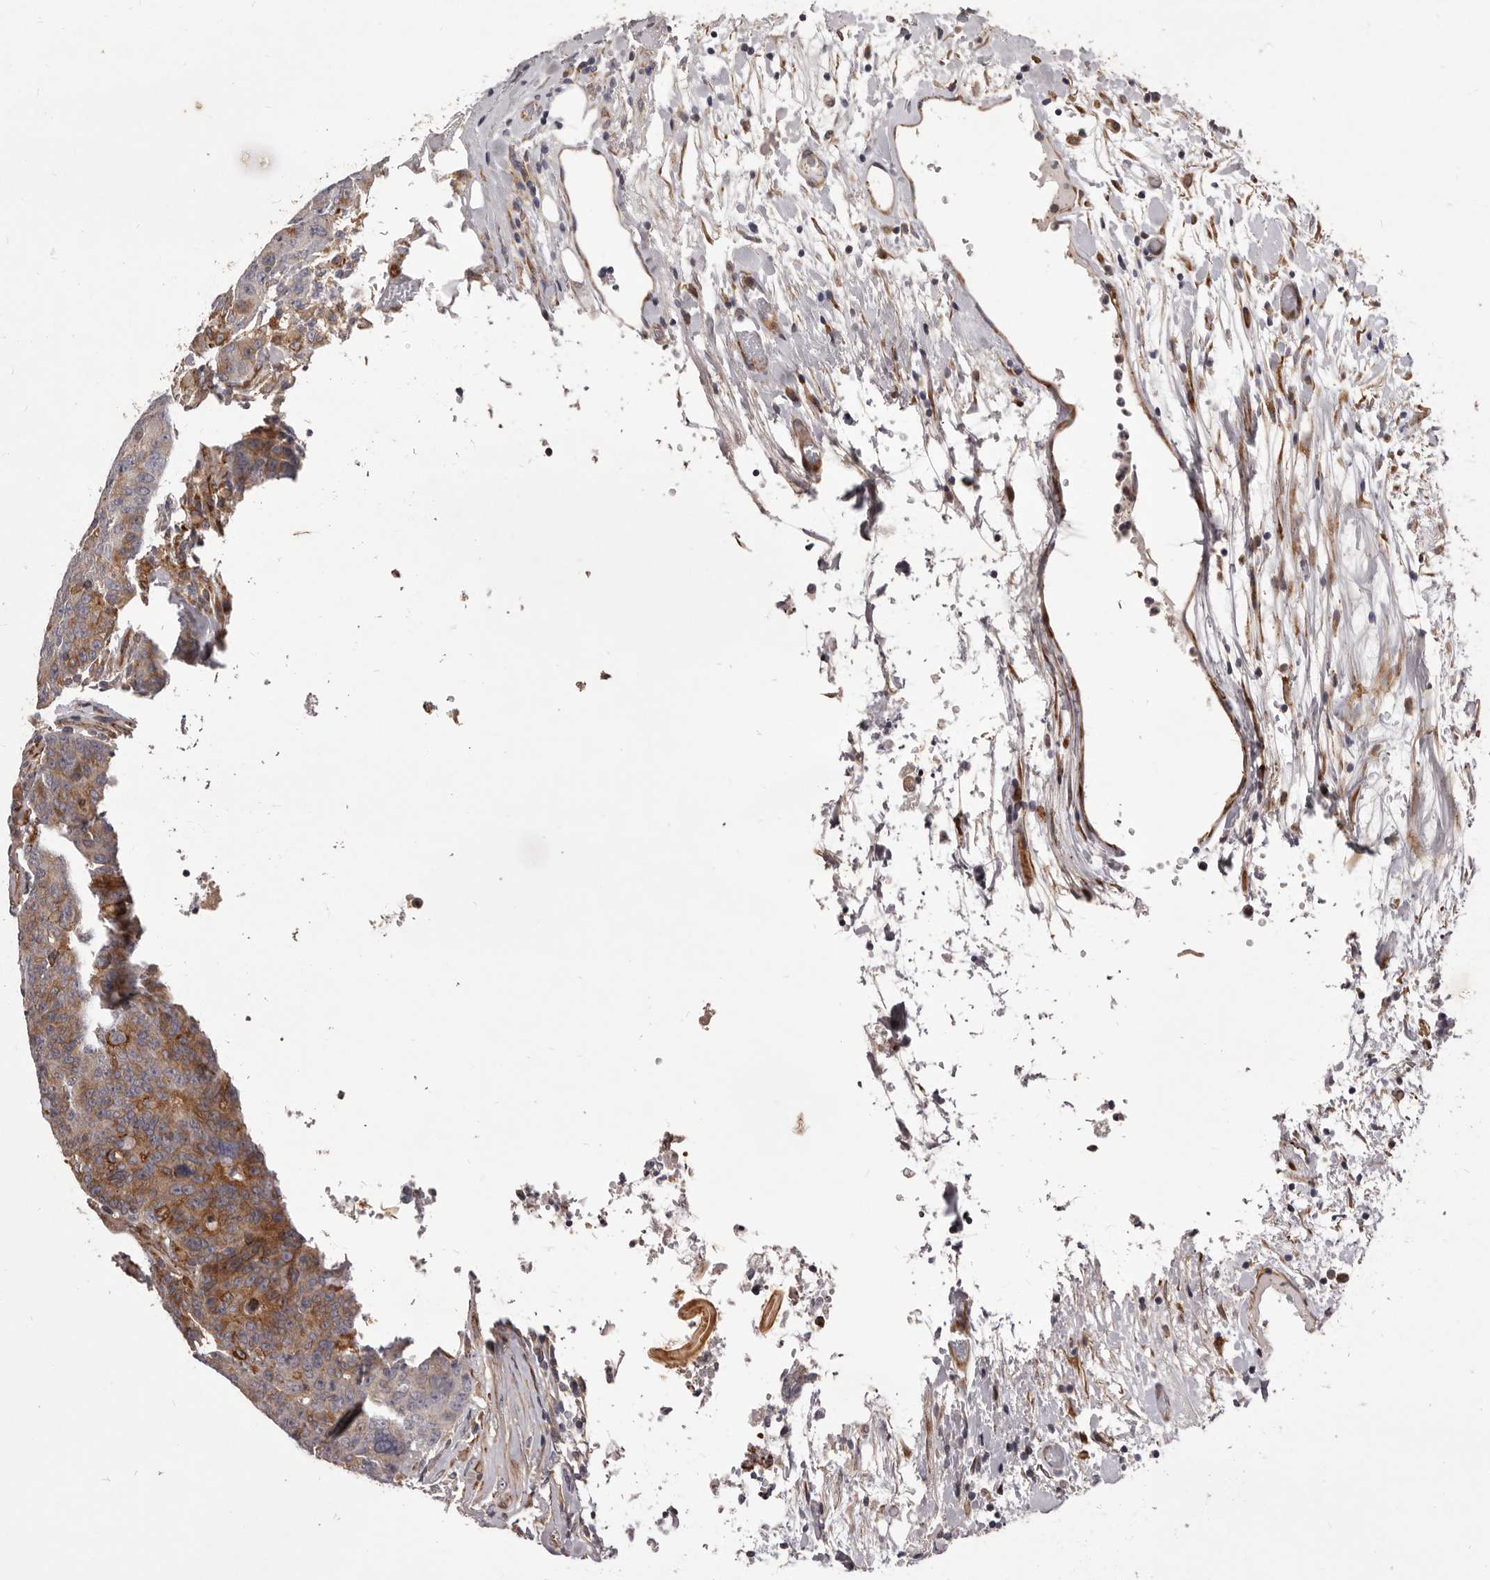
{"staining": {"intensity": "moderate", "quantity": "<25%", "location": "cytoplasmic/membranous"}, "tissue": "colorectal cancer", "cell_type": "Tumor cells", "image_type": "cancer", "snomed": [{"axis": "morphology", "description": "Adenocarcinoma, NOS"}, {"axis": "topography", "description": "Colon"}], "caption": "High-magnification brightfield microscopy of colorectal cancer (adenocarcinoma) stained with DAB (brown) and counterstained with hematoxylin (blue). tumor cells exhibit moderate cytoplasmic/membranous staining is appreciated in about<25% of cells.", "gene": "ALPK1", "patient": {"sex": "female", "age": 53}}